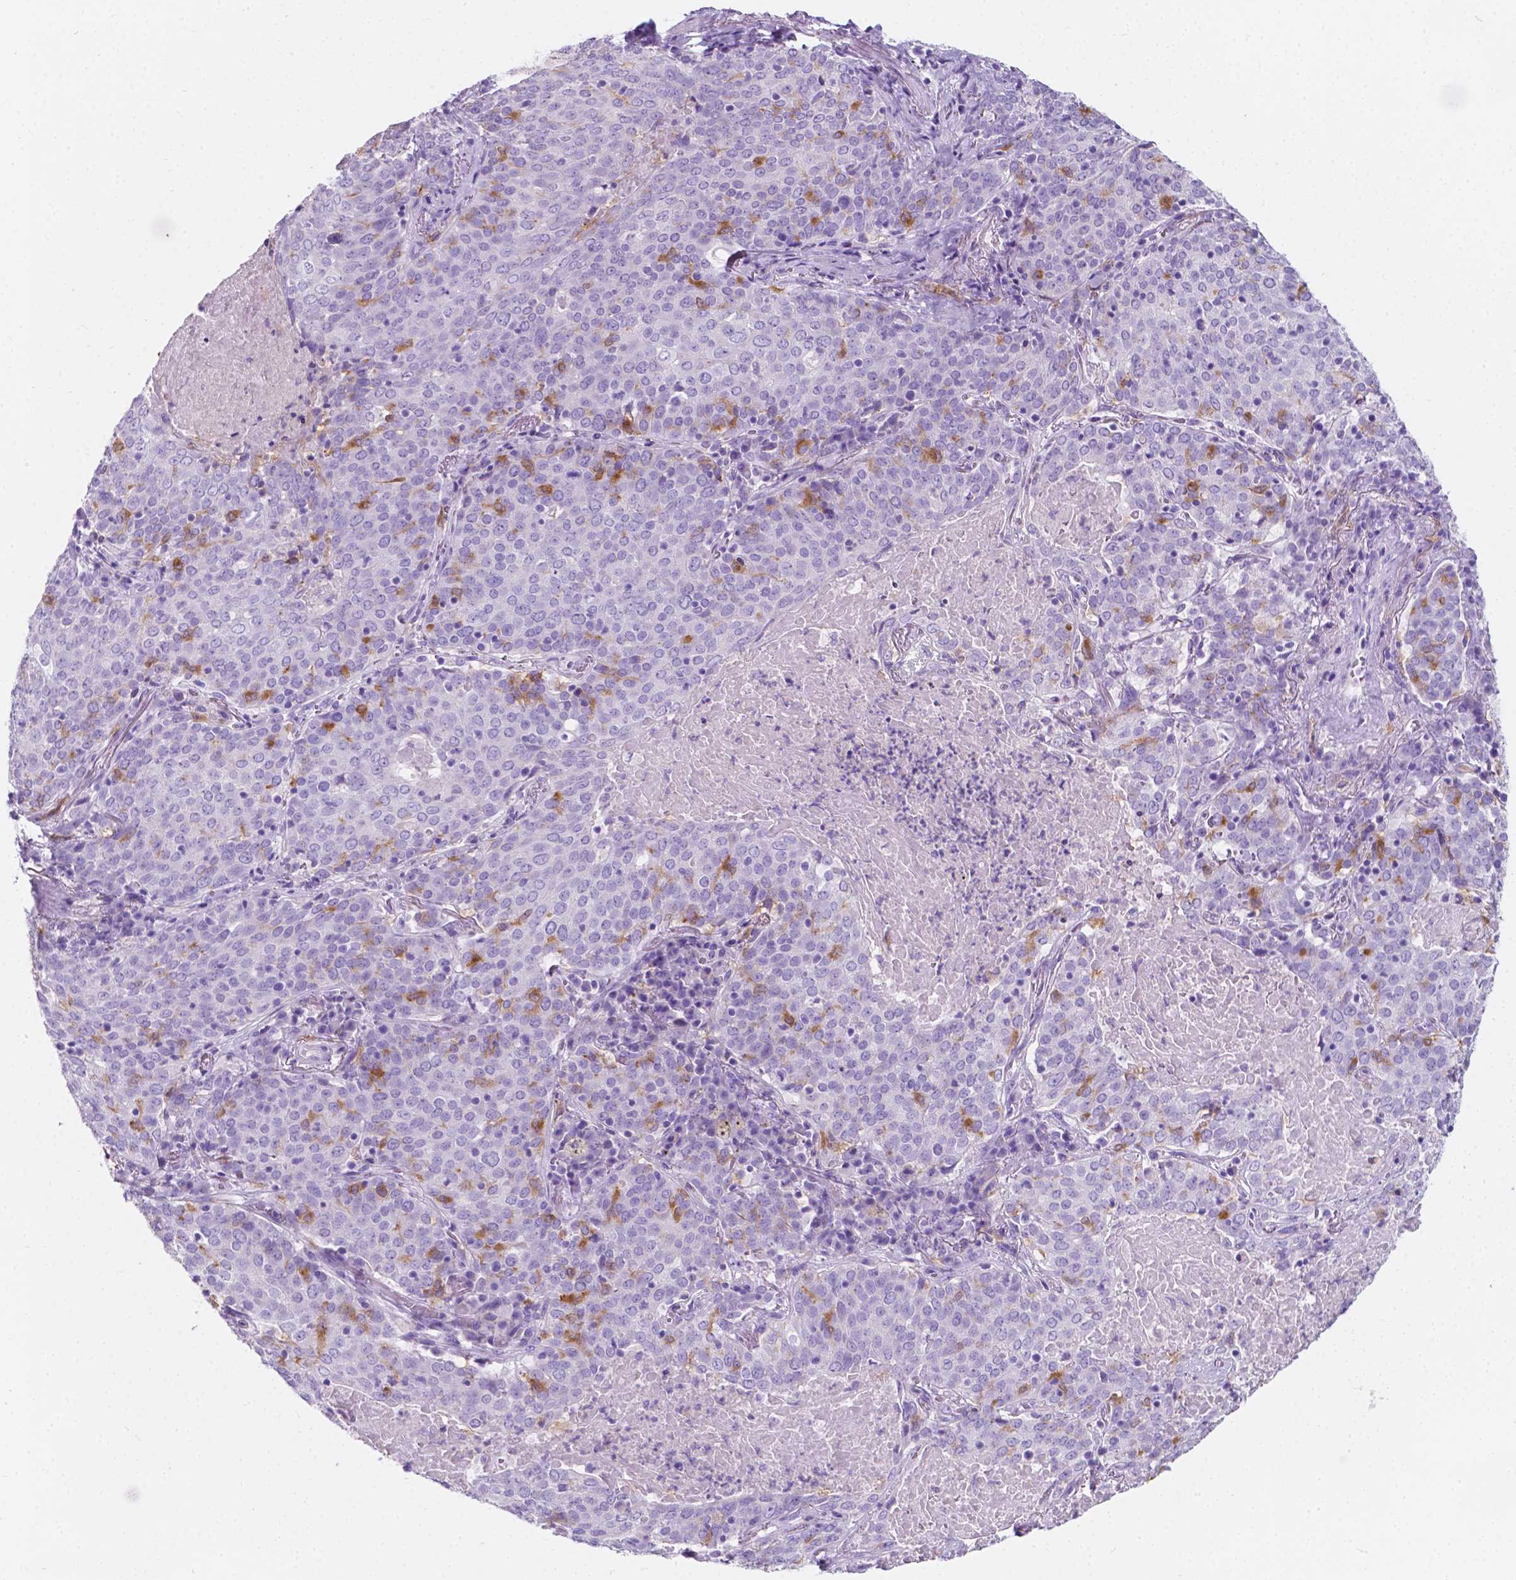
{"staining": {"intensity": "moderate", "quantity": "<25%", "location": "cytoplasmic/membranous"}, "tissue": "lung cancer", "cell_type": "Tumor cells", "image_type": "cancer", "snomed": [{"axis": "morphology", "description": "Squamous cell carcinoma, NOS"}, {"axis": "topography", "description": "Lung"}], "caption": "A high-resolution photomicrograph shows IHC staining of lung squamous cell carcinoma, which demonstrates moderate cytoplasmic/membranous positivity in about <25% of tumor cells. The protein is shown in brown color, while the nuclei are stained blue.", "gene": "GNAO1", "patient": {"sex": "male", "age": 82}}